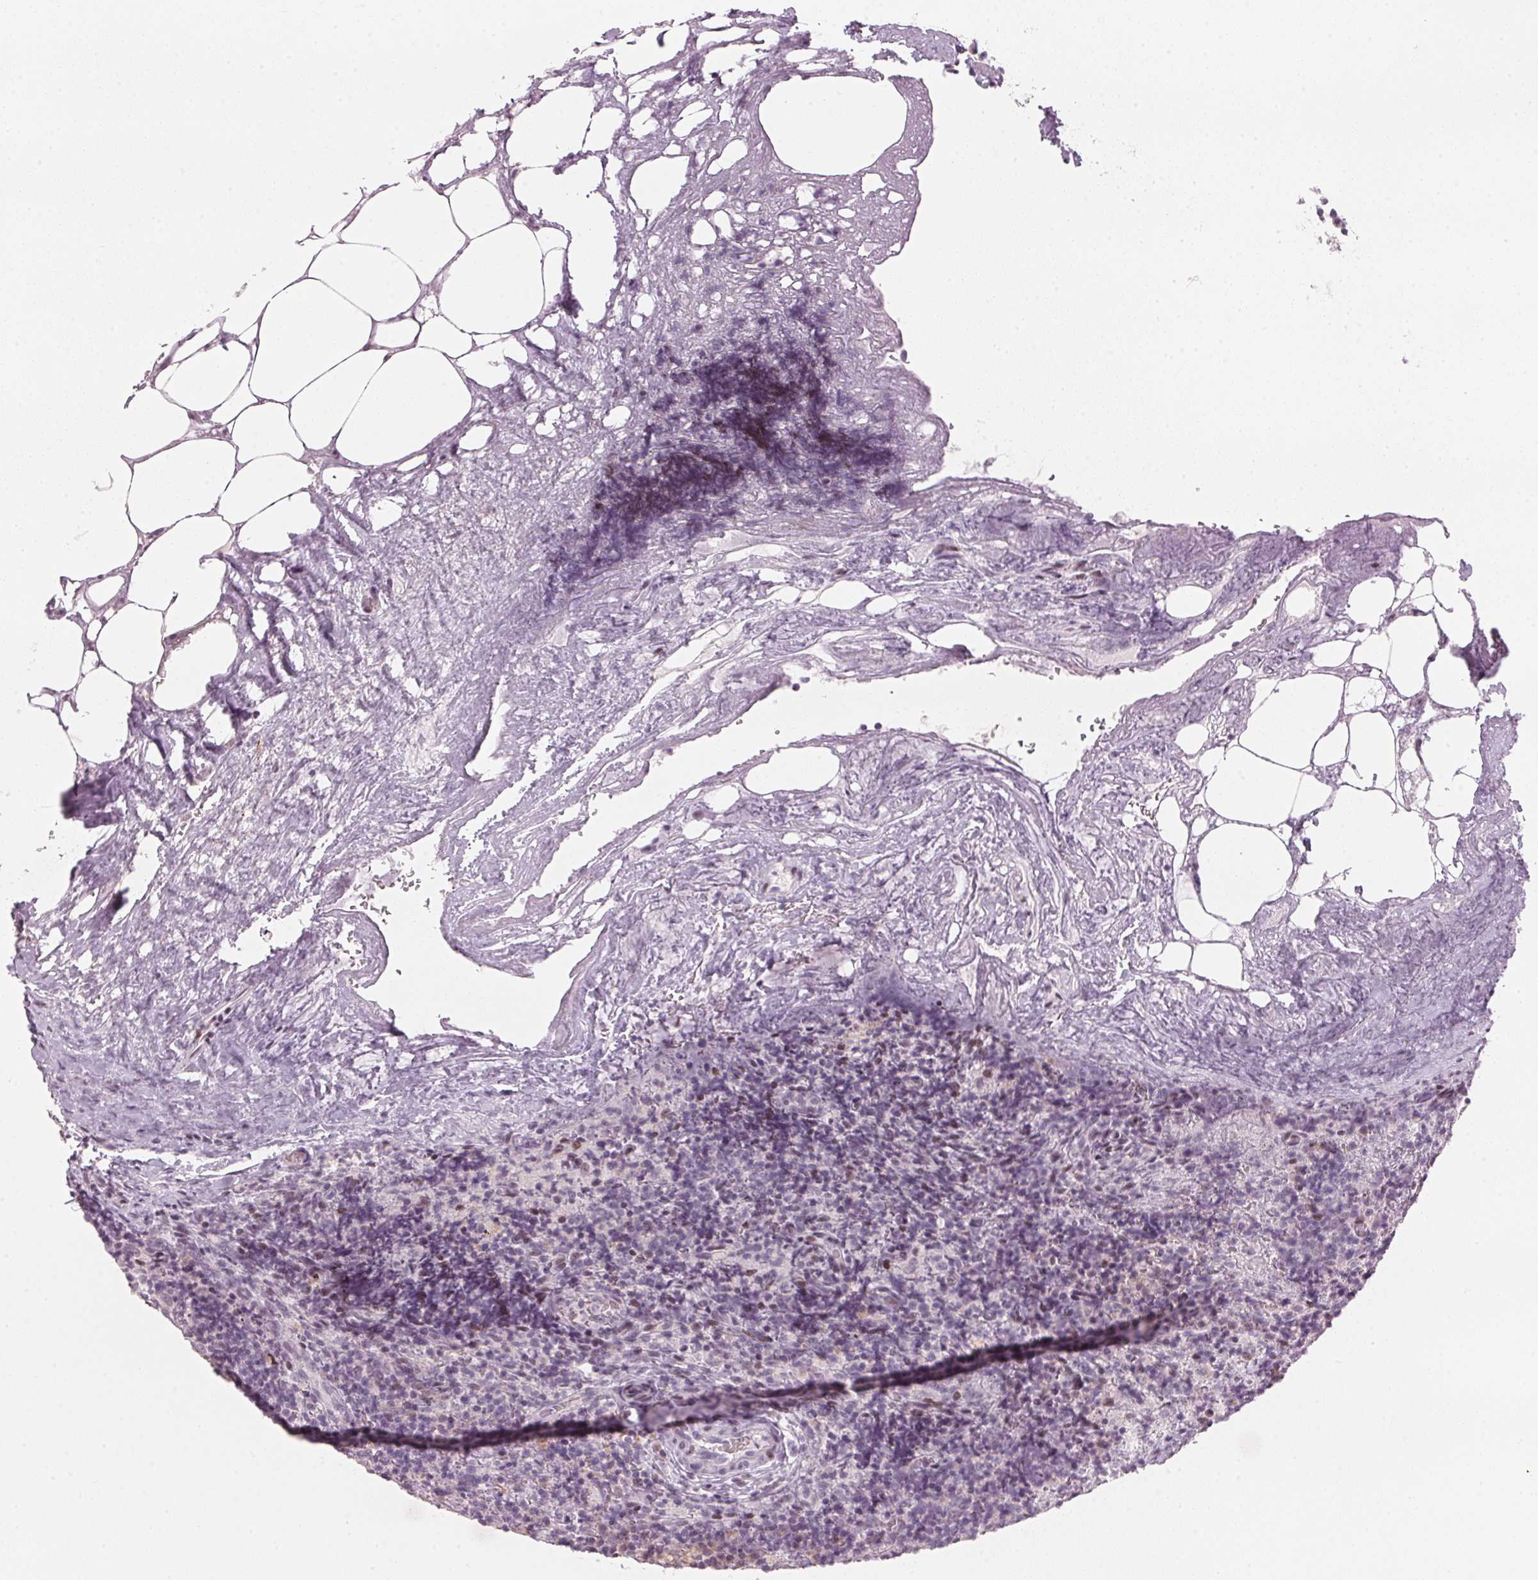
{"staining": {"intensity": "negative", "quantity": "none", "location": "none"}, "tissue": "lymph node", "cell_type": "Germinal center cells", "image_type": "normal", "snomed": [{"axis": "morphology", "description": "Normal tissue, NOS"}, {"axis": "topography", "description": "Lymph node"}], "caption": "Immunohistochemistry (IHC) of unremarkable human lymph node demonstrates no positivity in germinal center cells. The staining is performed using DAB (3,3'-diaminobenzidine) brown chromogen with nuclei counter-stained in using hematoxylin.", "gene": "SFRP4", "patient": {"sex": "male", "age": 67}}